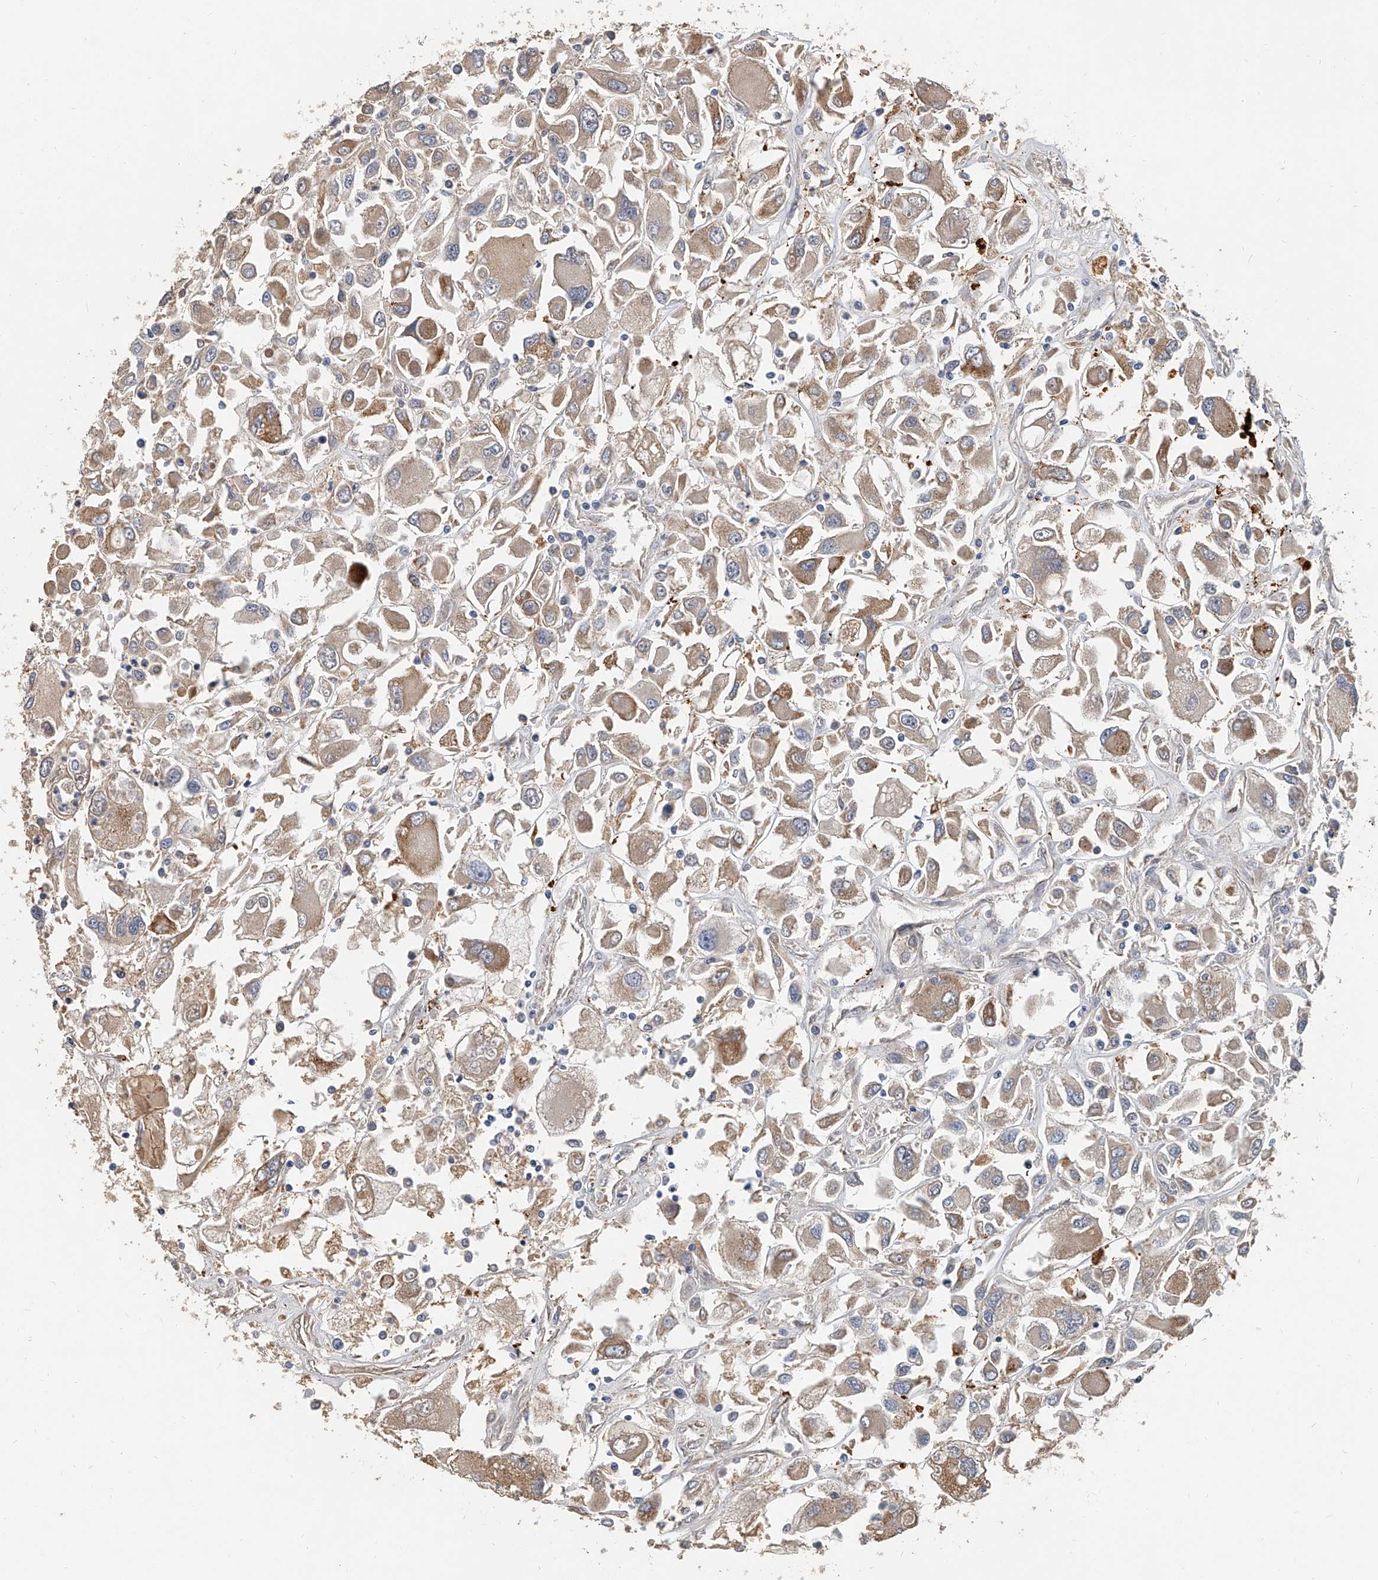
{"staining": {"intensity": "moderate", "quantity": "25%-75%", "location": "cytoplasmic/membranous"}, "tissue": "renal cancer", "cell_type": "Tumor cells", "image_type": "cancer", "snomed": [{"axis": "morphology", "description": "Adenocarcinoma, NOS"}, {"axis": "topography", "description": "Kidney"}], "caption": "Immunohistochemical staining of renal cancer reveals moderate cytoplasmic/membranous protein staining in about 25%-75% of tumor cells.", "gene": "JAG2", "patient": {"sex": "female", "age": 52}}